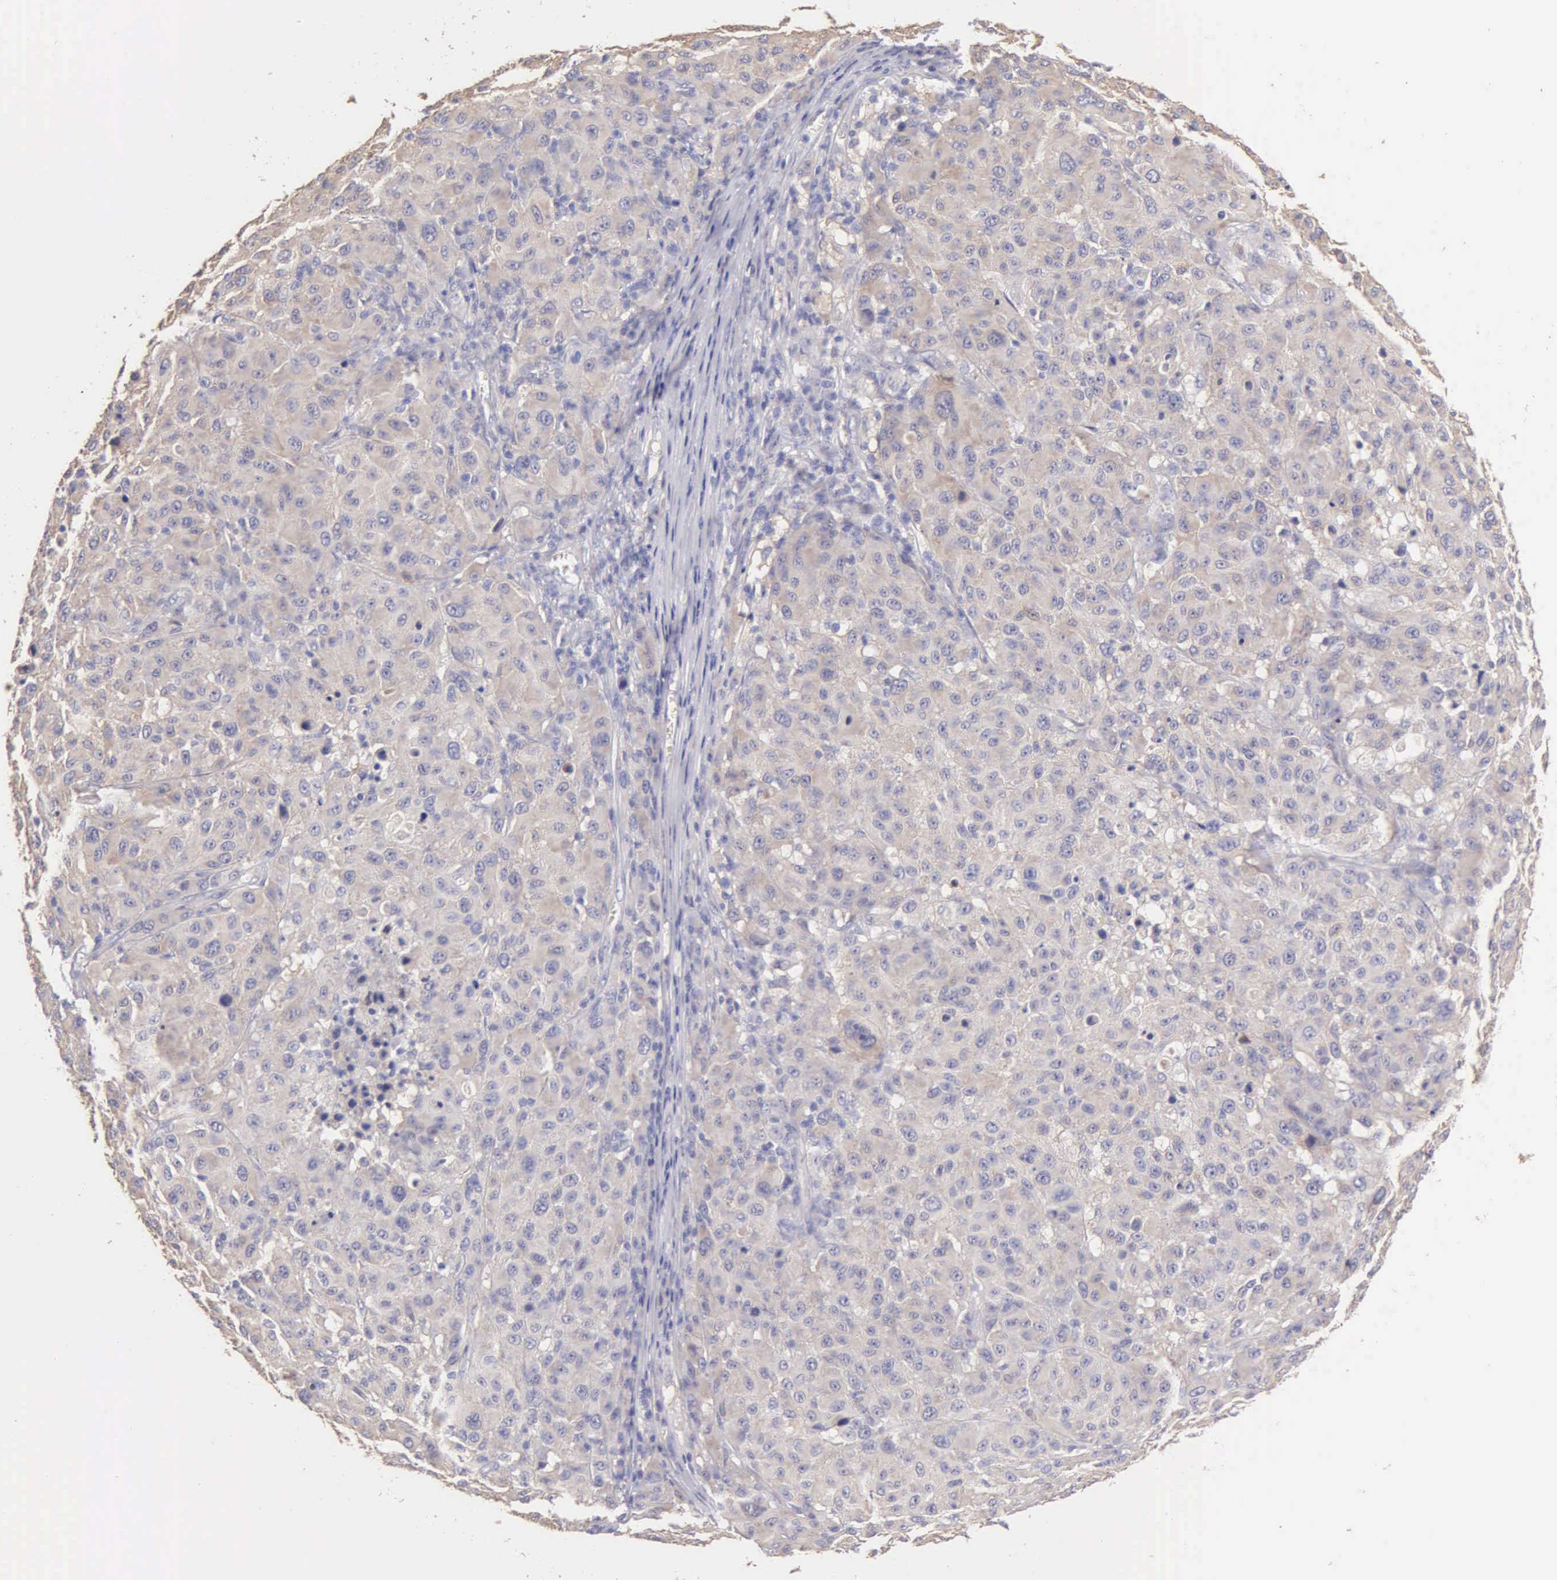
{"staining": {"intensity": "weak", "quantity": "25%-75%", "location": "cytoplasmic/membranous"}, "tissue": "melanoma", "cell_type": "Tumor cells", "image_type": "cancer", "snomed": [{"axis": "morphology", "description": "Malignant melanoma, NOS"}, {"axis": "topography", "description": "Skin"}], "caption": "Malignant melanoma stained for a protein (brown) reveals weak cytoplasmic/membranous positive expression in about 25%-75% of tumor cells.", "gene": "APP", "patient": {"sex": "female", "age": 77}}